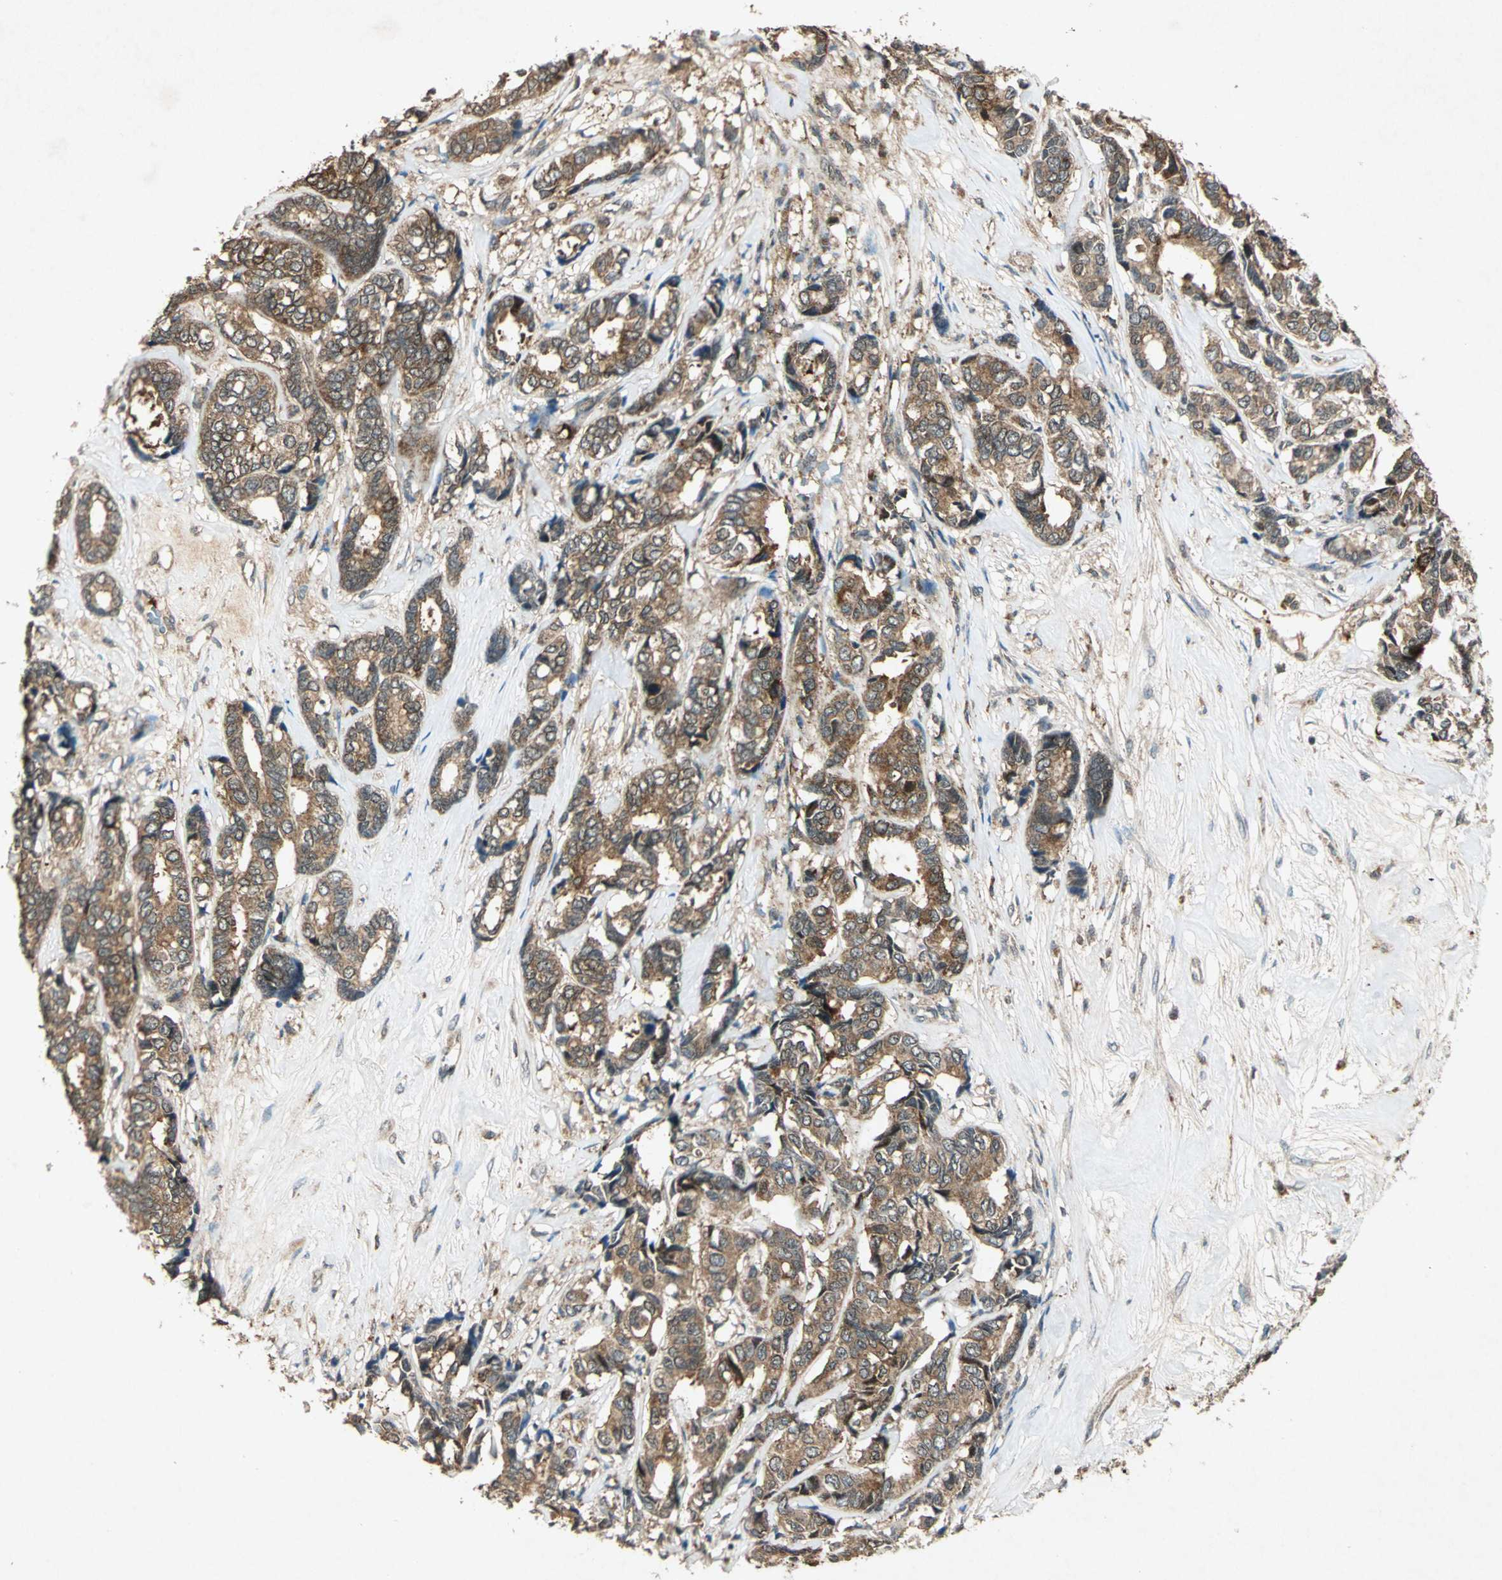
{"staining": {"intensity": "moderate", "quantity": ">75%", "location": "cytoplasmic/membranous"}, "tissue": "breast cancer", "cell_type": "Tumor cells", "image_type": "cancer", "snomed": [{"axis": "morphology", "description": "Duct carcinoma"}, {"axis": "topography", "description": "Breast"}], "caption": "Protein staining of invasive ductal carcinoma (breast) tissue reveals moderate cytoplasmic/membranous positivity in approximately >75% of tumor cells.", "gene": "AHSA1", "patient": {"sex": "female", "age": 87}}